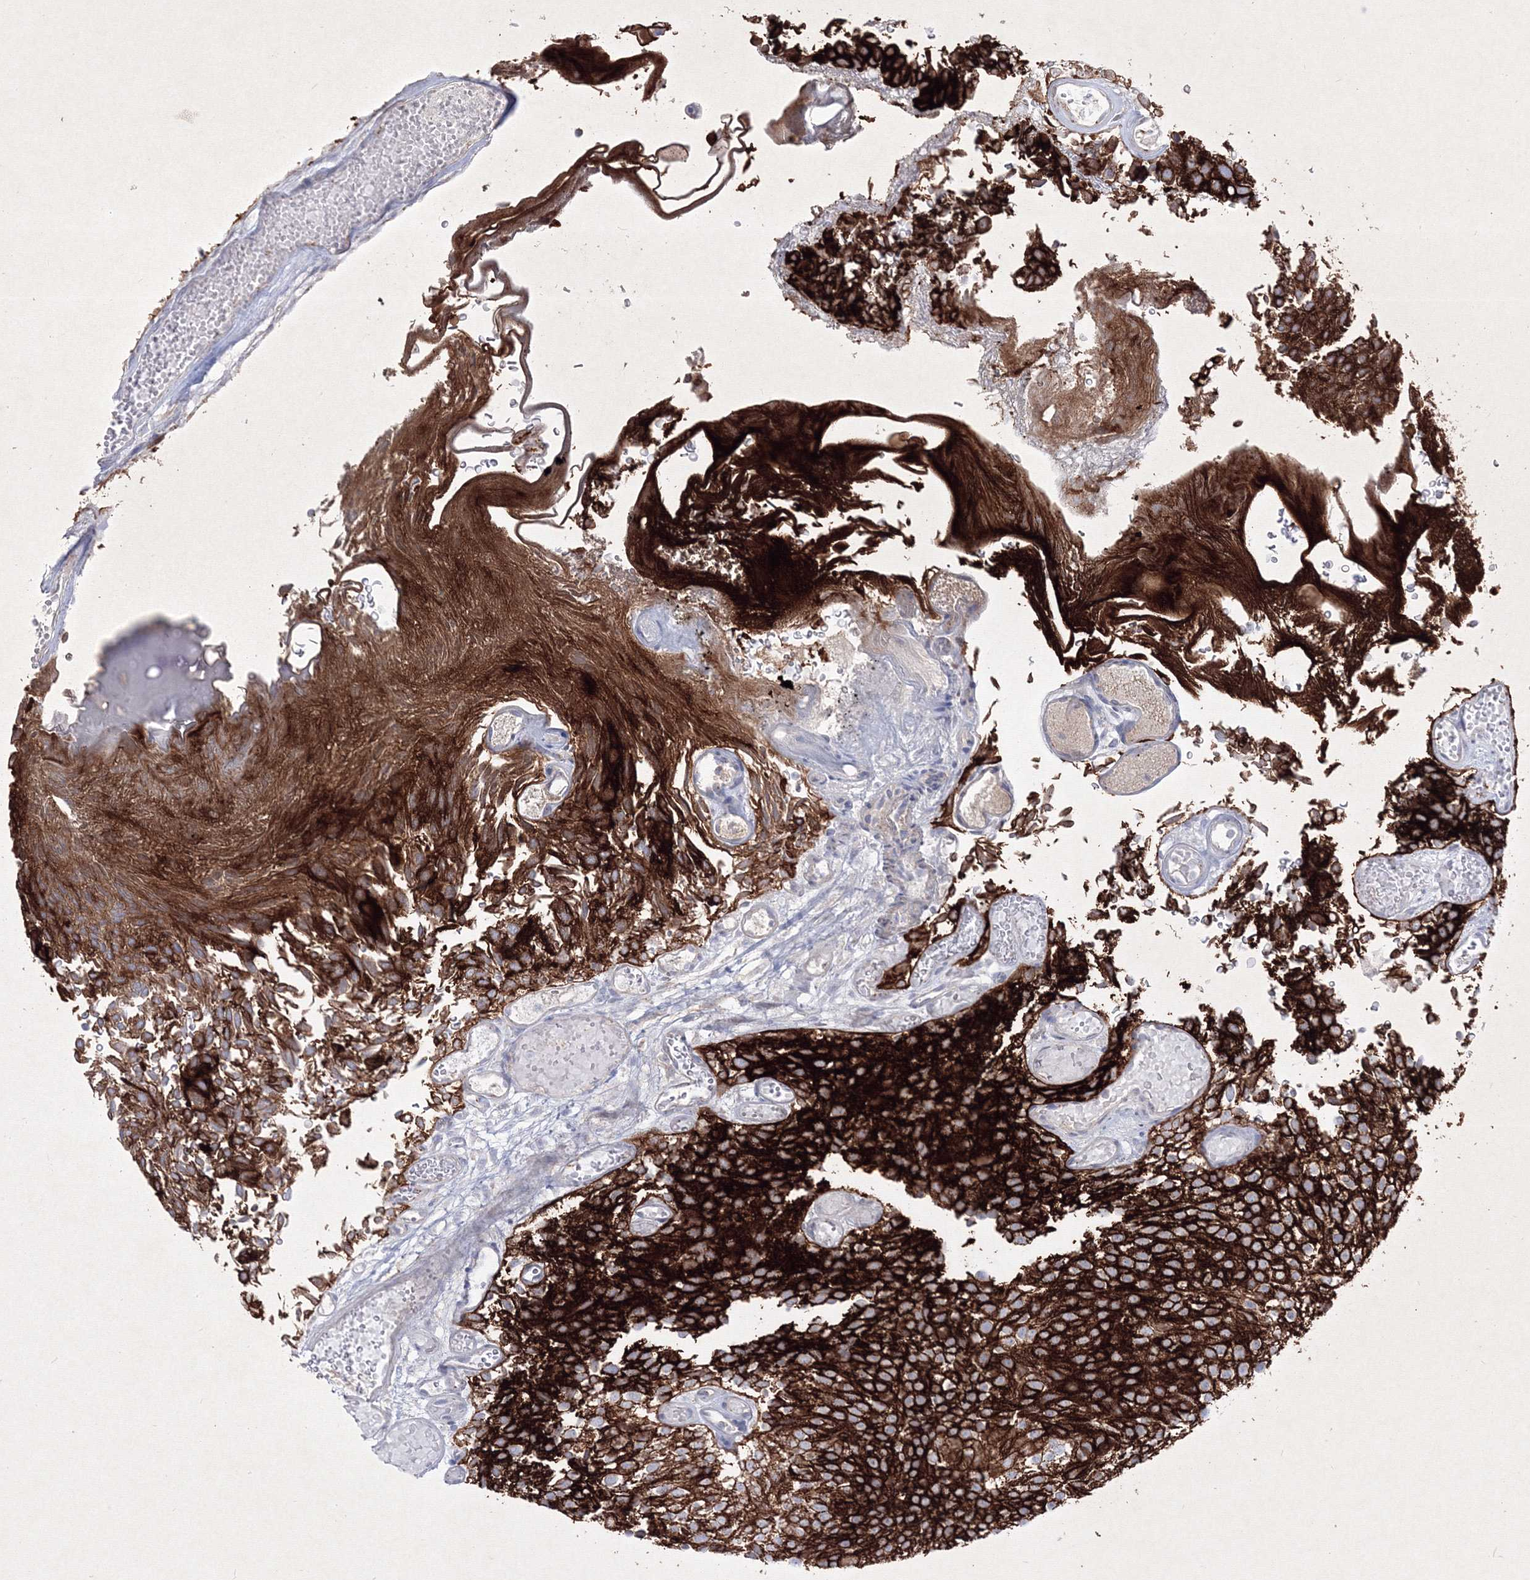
{"staining": {"intensity": "strong", "quantity": ">75%", "location": "cytoplasmic/membranous"}, "tissue": "urothelial cancer", "cell_type": "Tumor cells", "image_type": "cancer", "snomed": [{"axis": "morphology", "description": "Urothelial carcinoma, Low grade"}, {"axis": "topography", "description": "Urinary bladder"}], "caption": "Human urothelial carcinoma (low-grade) stained with a protein marker displays strong staining in tumor cells.", "gene": "TMEM139", "patient": {"sex": "male", "age": 78}}